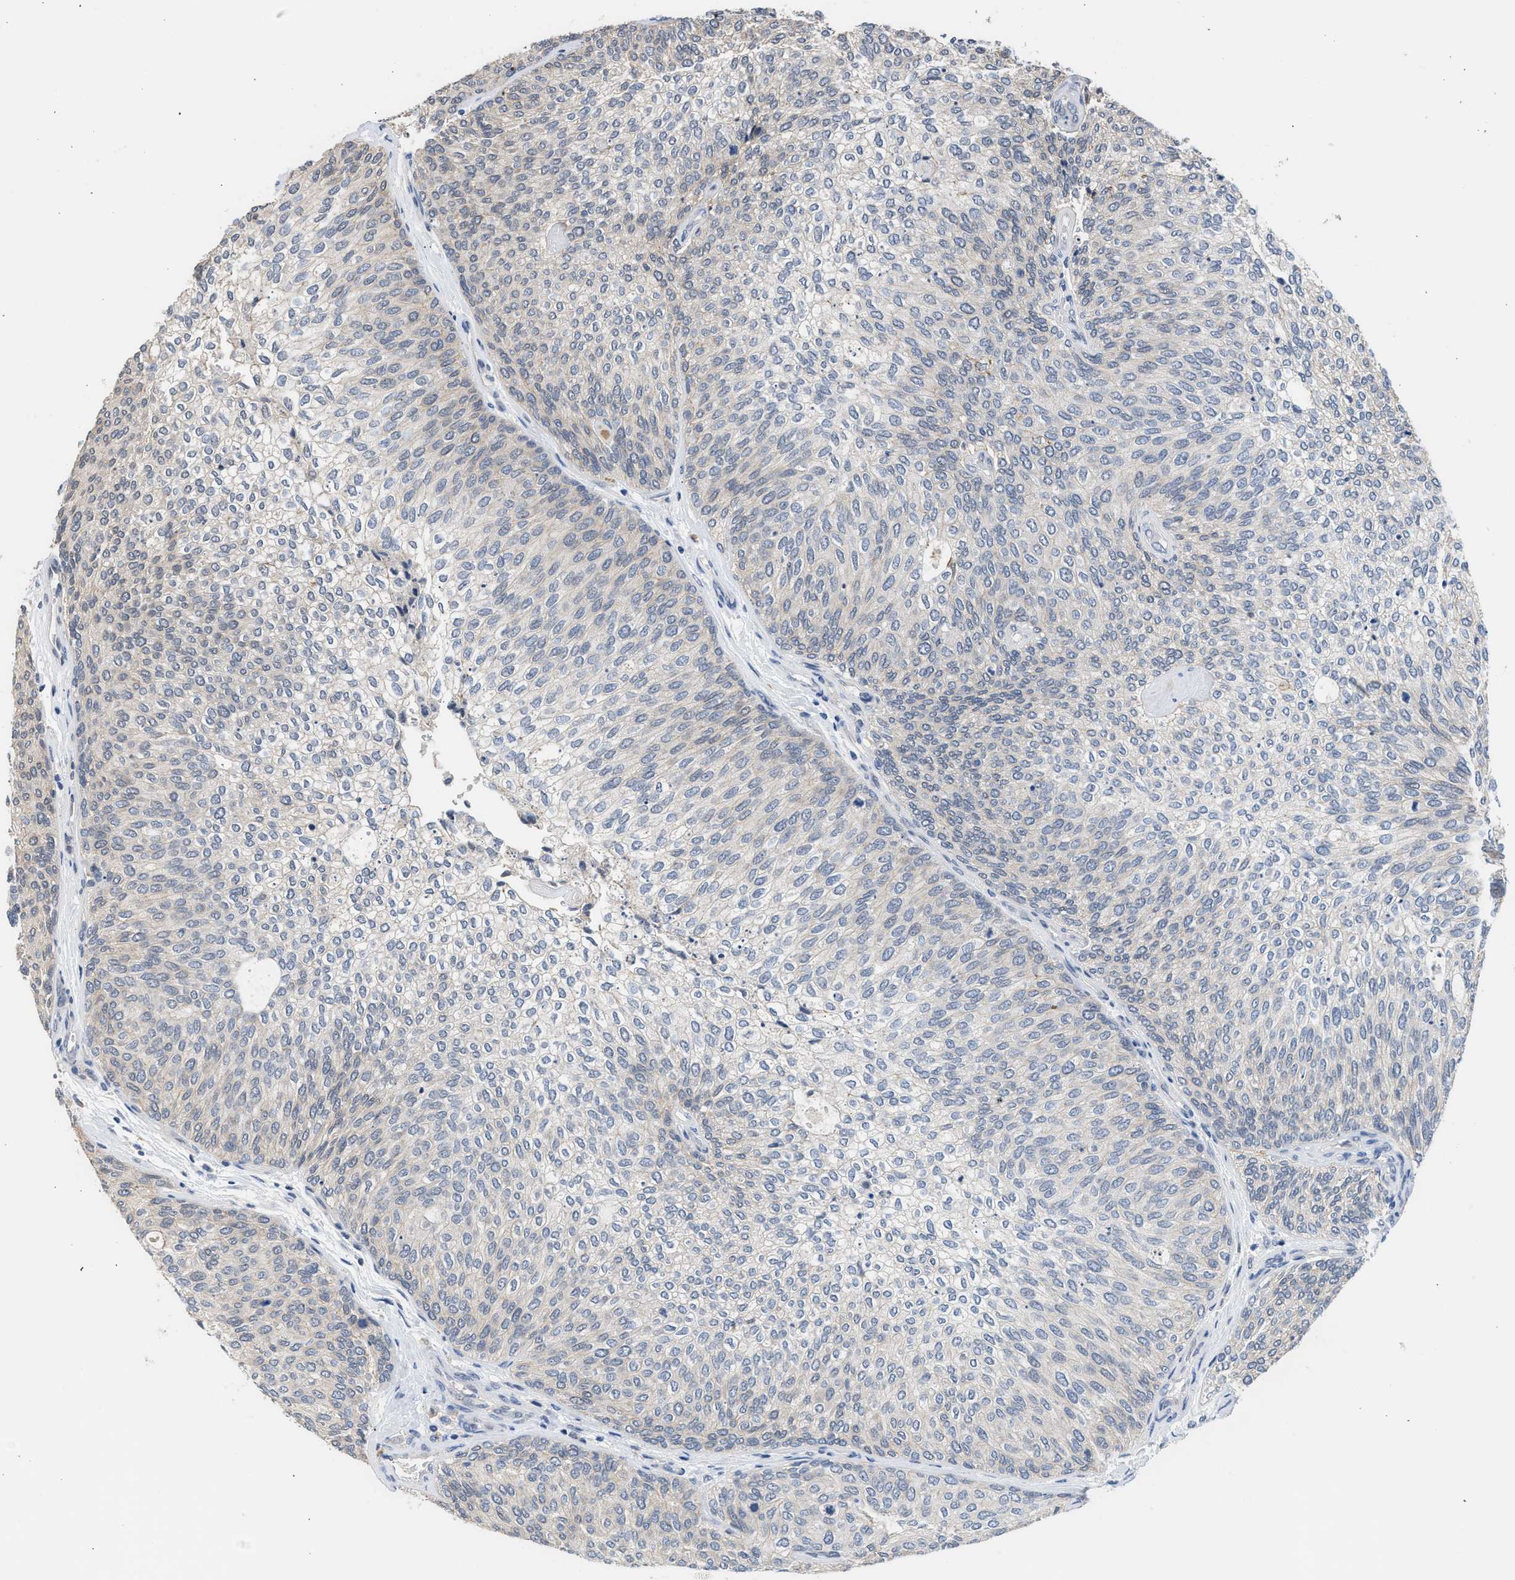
{"staining": {"intensity": "negative", "quantity": "none", "location": "none"}, "tissue": "urothelial cancer", "cell_type": "Tumor cells", "image_type": "cancer", "snomed": [{"axis": "morphology", "description": "Urothelial carcinoma, Low grade"}, {"axis": "topography", "description": "Urinary bladder"}], "caption": "High magnification brightfield microscopy of urothelial cancer stained with DAB (brown) and counterstained with hematoxylin (blue): tumor cells show no significant positivity.", "gene": "CSF3R", "patient": {"sex": "female", "age": 79}}